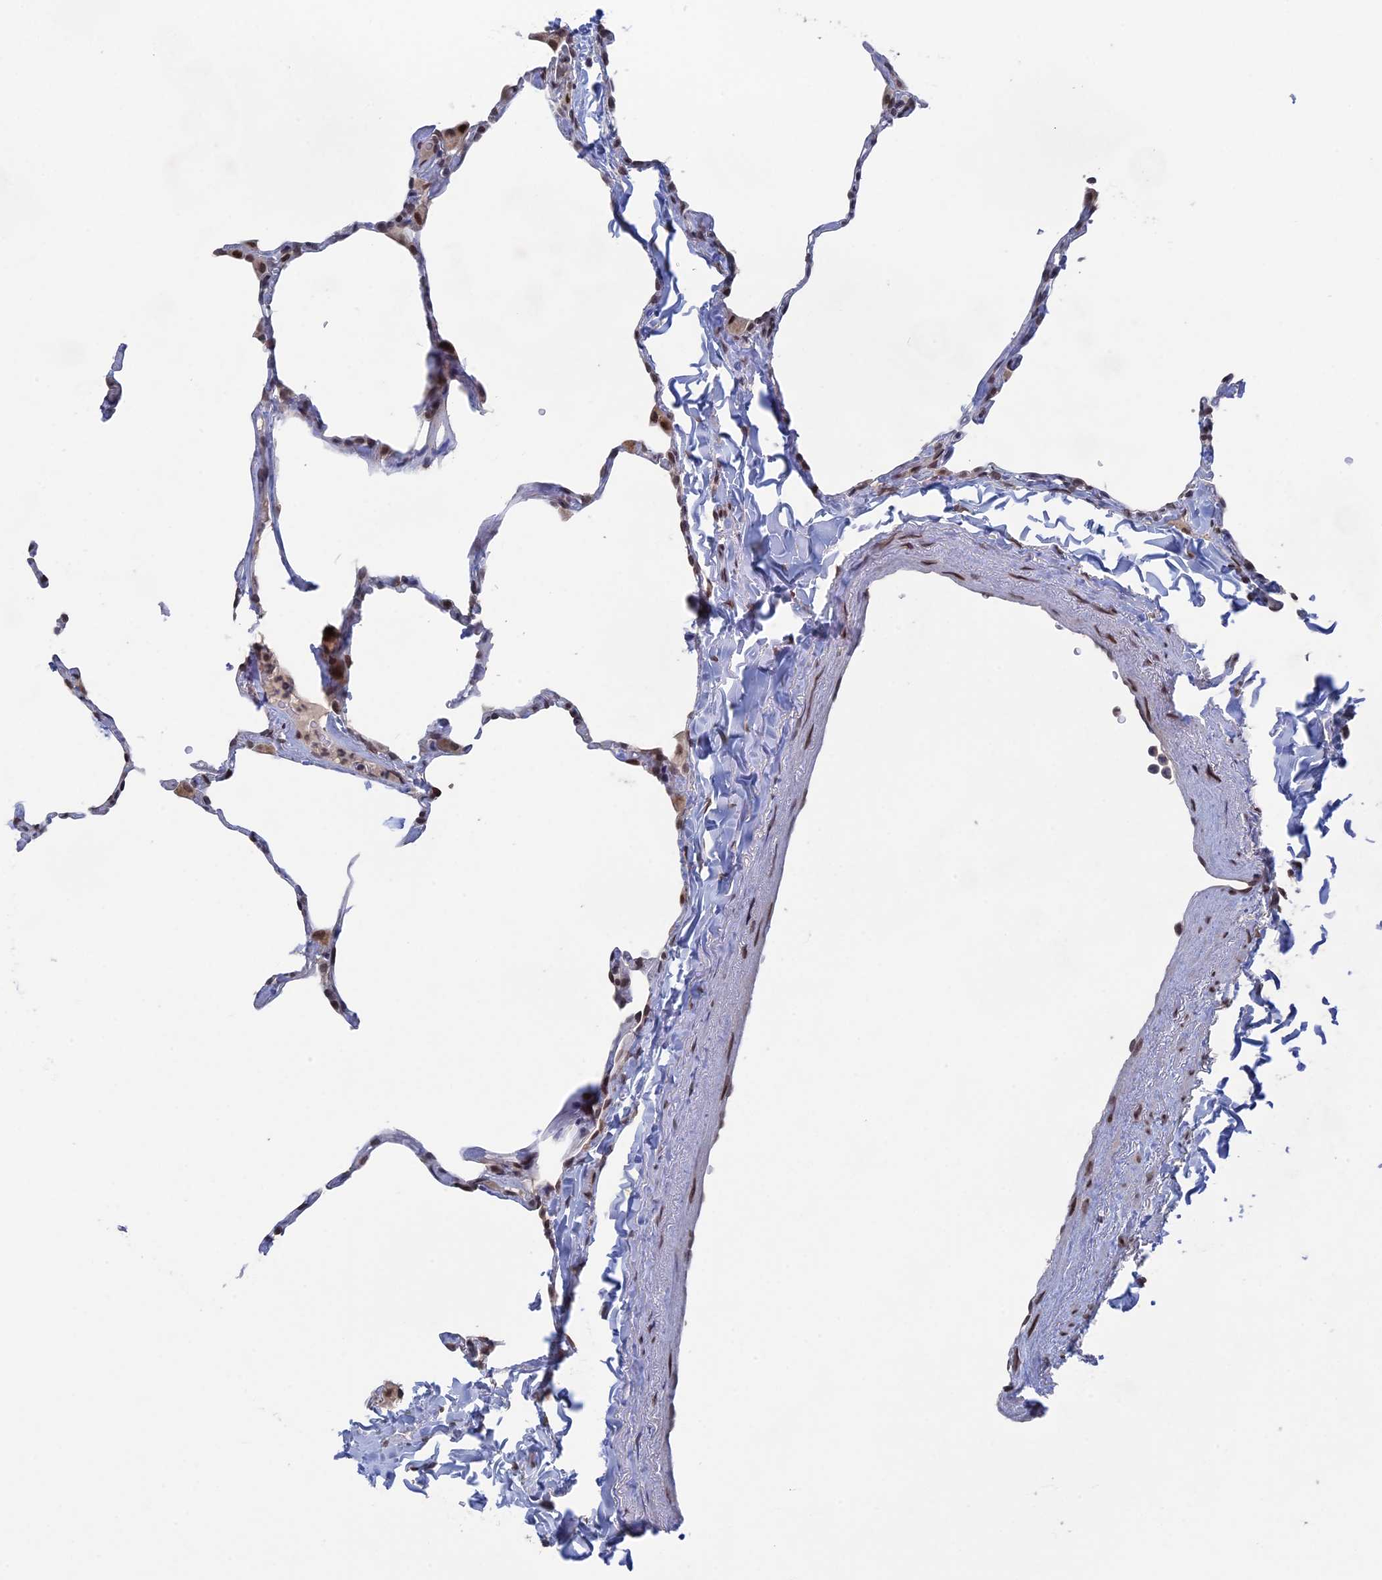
{"staining": {"intensity": "moderate", "quantity": "<25%", "location": "nuclear"}, "tissue": "lung", "cell_type": "Alveolar cells", "image_type": "normal", "snomed": [{"axis": "morphology", "description": "Normal tissue, NOS"}, {"axis": "topography", "description": "Lung"}], "caption": "Brown immunohistochemical staining in normal human lung demonstrates moderate nuclear expression in approximately <25% of alveolar cells. The staining is performed using DAB brown chromogen to label protein expression. The nuclei are counter-stained blue using hematoxylin.", "gene": "NR2C2AP", "patient": {"sex": "male", "age": 65}}